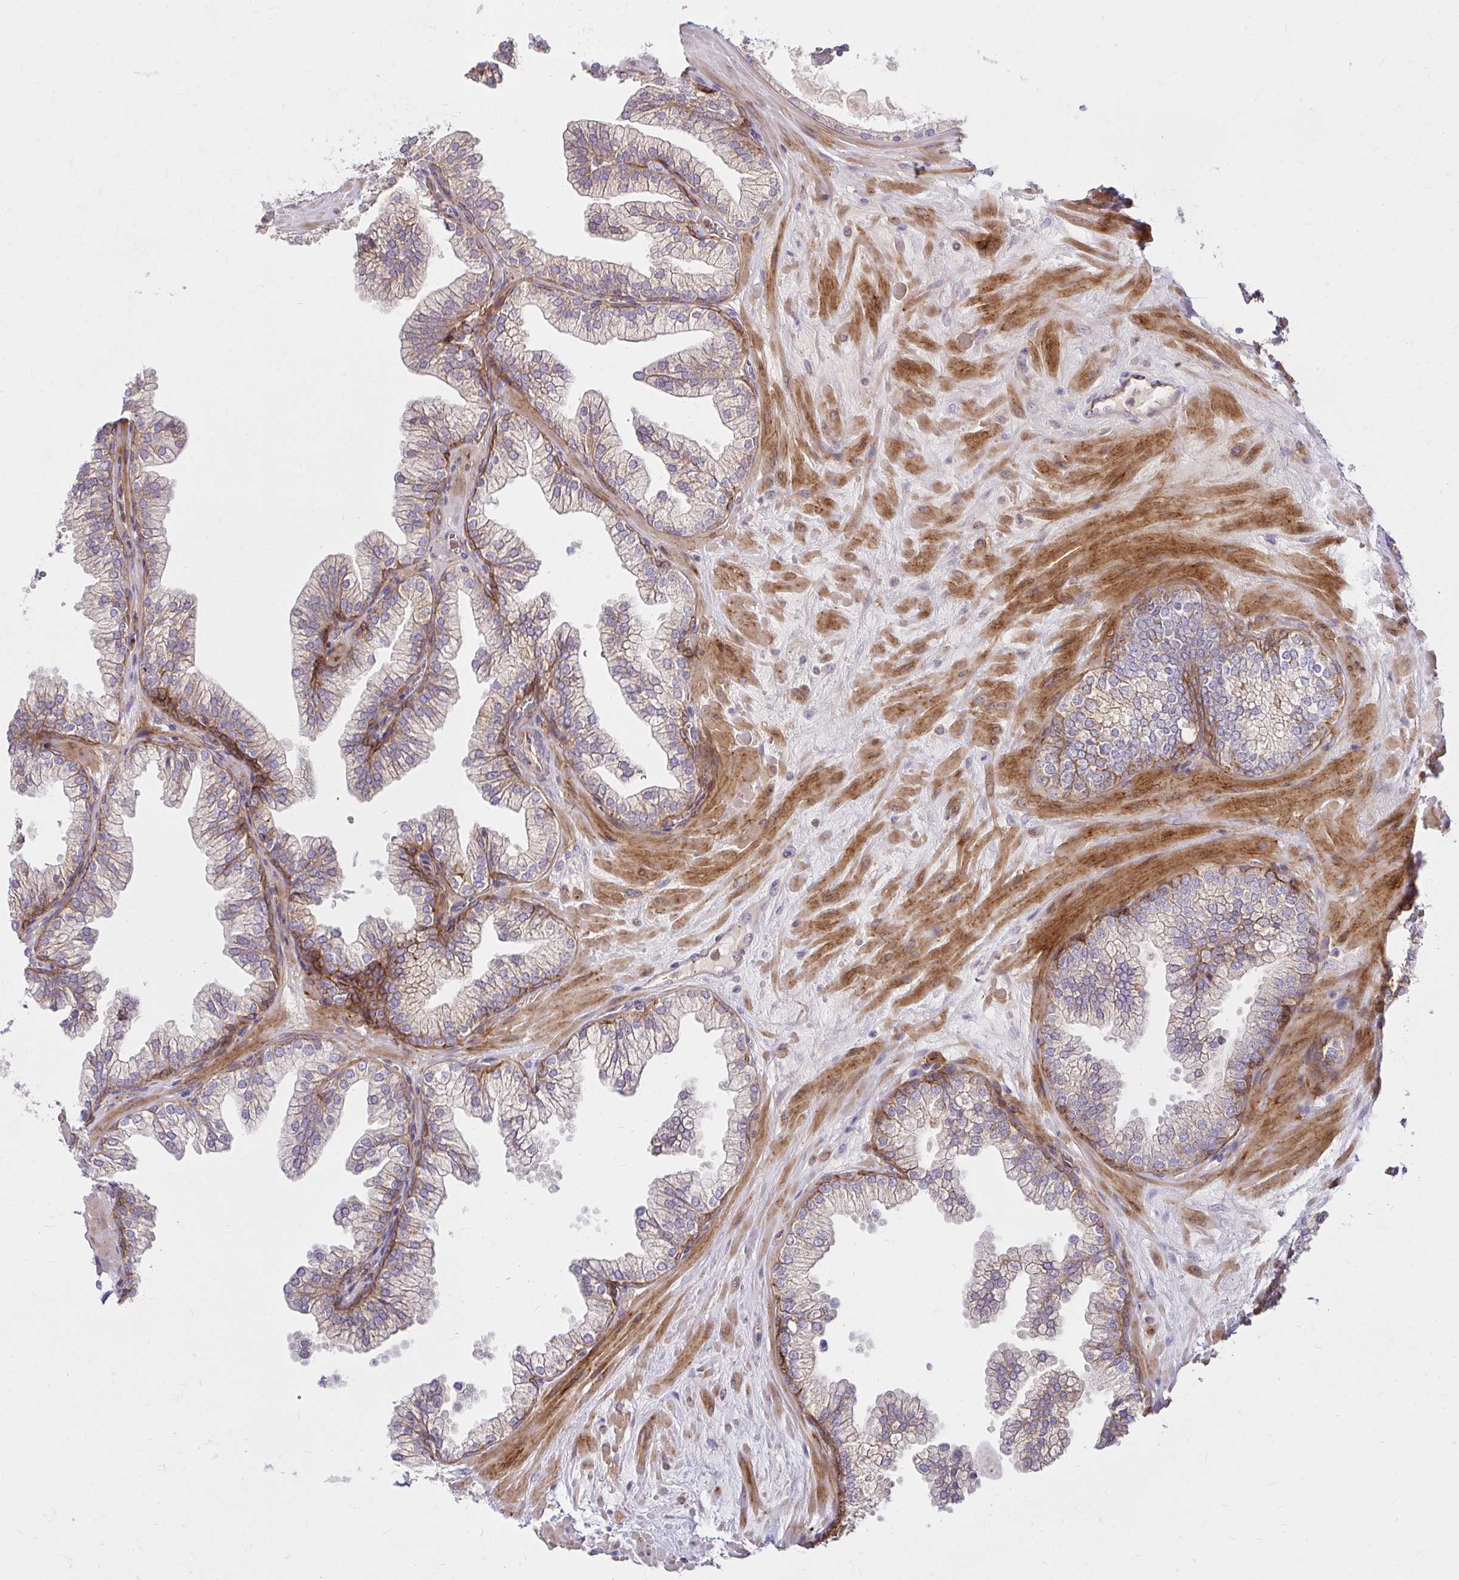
{"staining": {"intensity": "weak", "quantity": "25%-75%", "location": "cytoplasmic/membranous"}, "tissue": "prostate", "cell_type": "Glandular cells", "image_type": "normal", "snomed": [{"axis": "morphology", "description": "Normal tissue, NOS"}, {"axis": "topography", "description": "Prostate"}, {"axis": "topography", "description": "Peripheral nerve tissue"}], "caption": "Immunohistochemical staining of unremarkable human prostate displays low levels of weak cytoplasmic/membranous positivity in approximately 25%-75% of glandular cells. (IHC, brightfield microscopy, high magnification).", "gene": "ITGA2", "patient": {"sex": "male", "age": 61}}